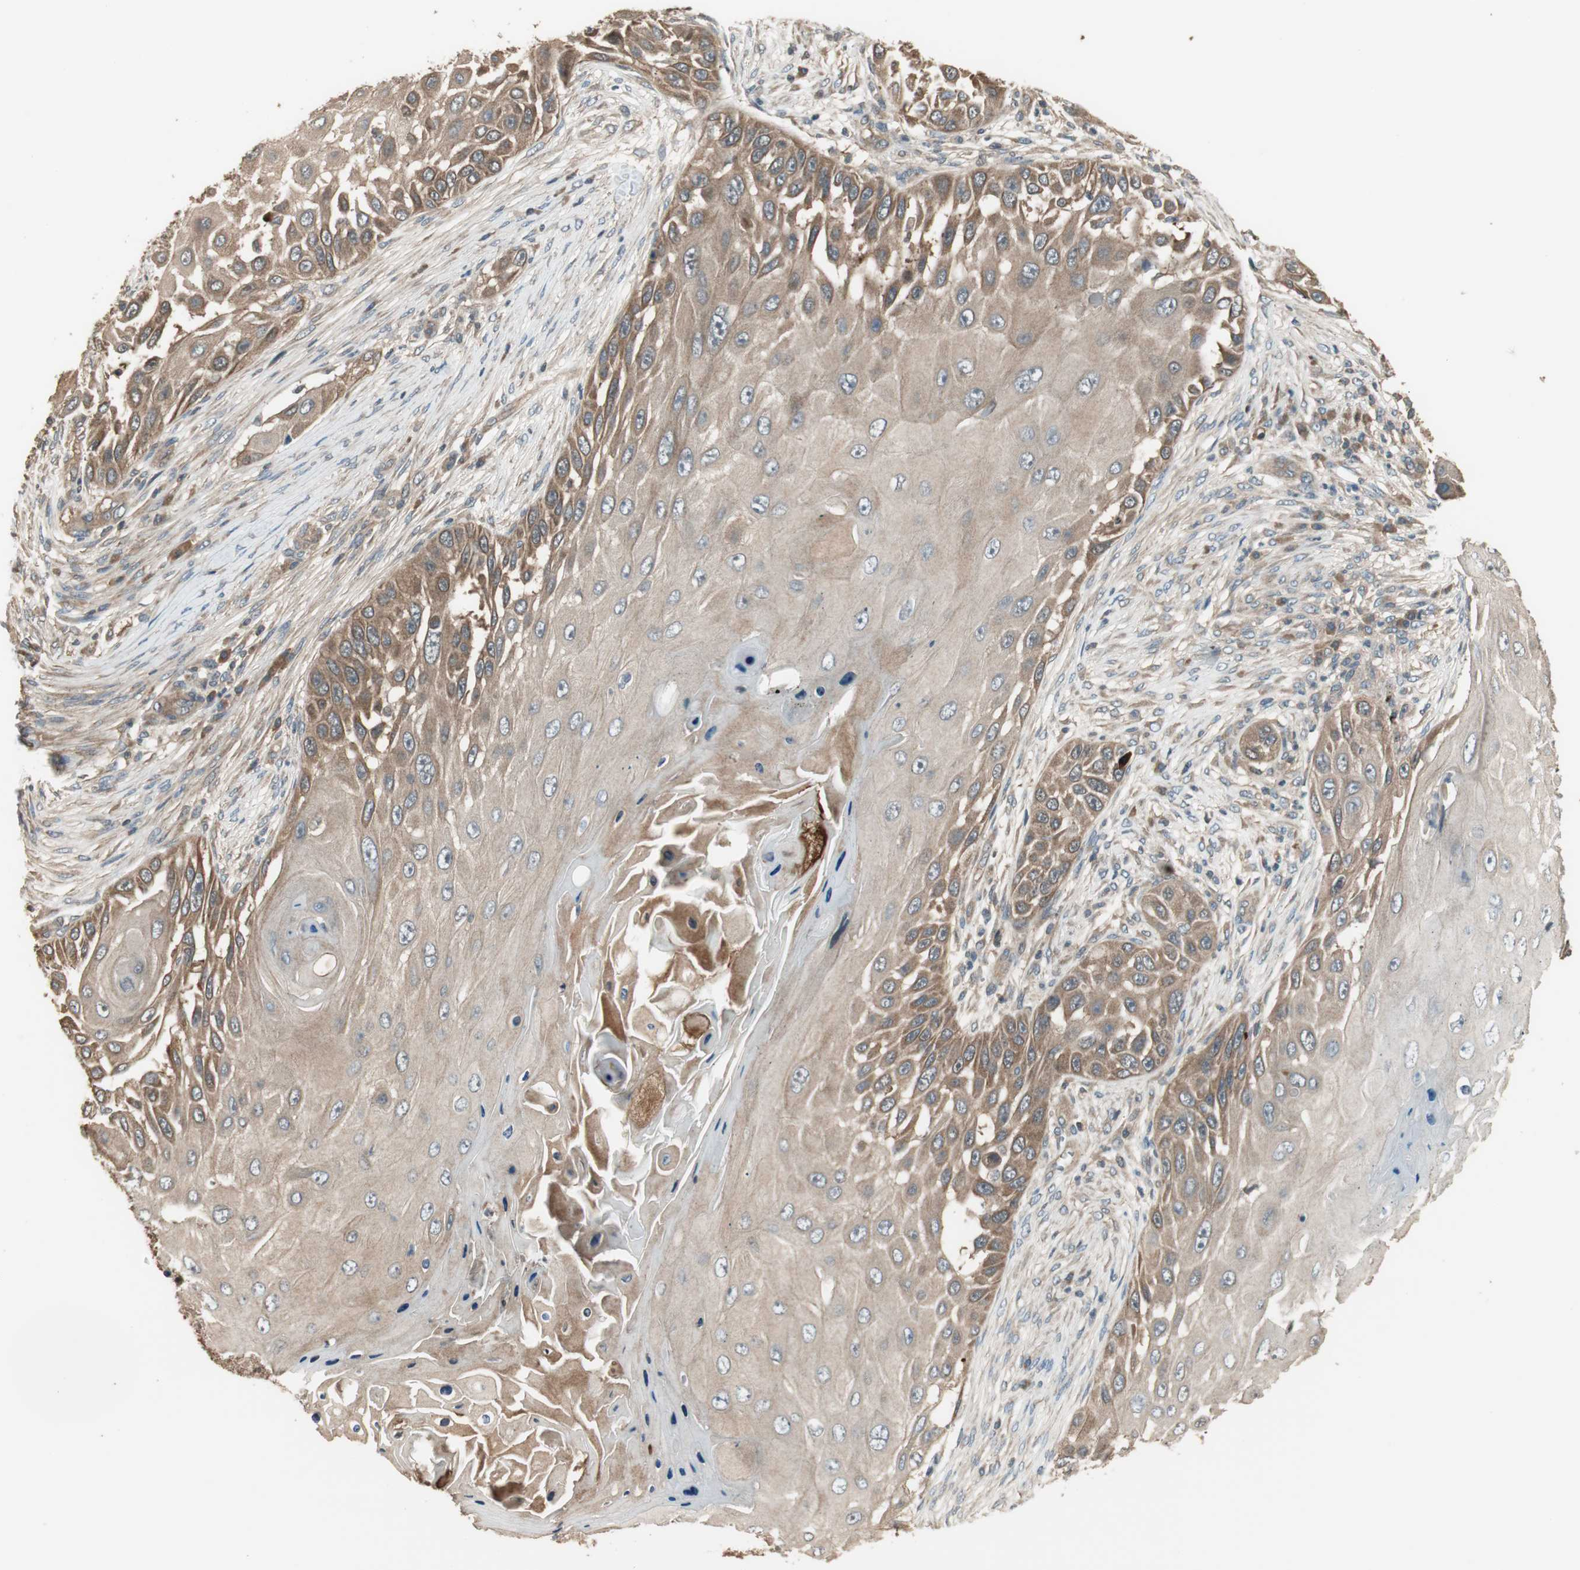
{"staining": {"intensity": "moderate", "quantity": "25%-75%", "location": "cytoplasmic/membranous"}, "tissue": "skin cancer", "cell_type": "Tumor cells", "image_type": "cancer", "snomed": [{"axis": "morphology", "description": "Squamous cell carcinoma, NOS"}, {"axis": "topography", "description": "Skin"}], "caption": "Squamous cell carcinoma (skin) stained with a brown dye reveals moderate cytoplasmic/membranous positive staining in about 25%-75% of tumor cells.", "gene": "PFDN5", "patient": {"sex": "female", "age": 44}}